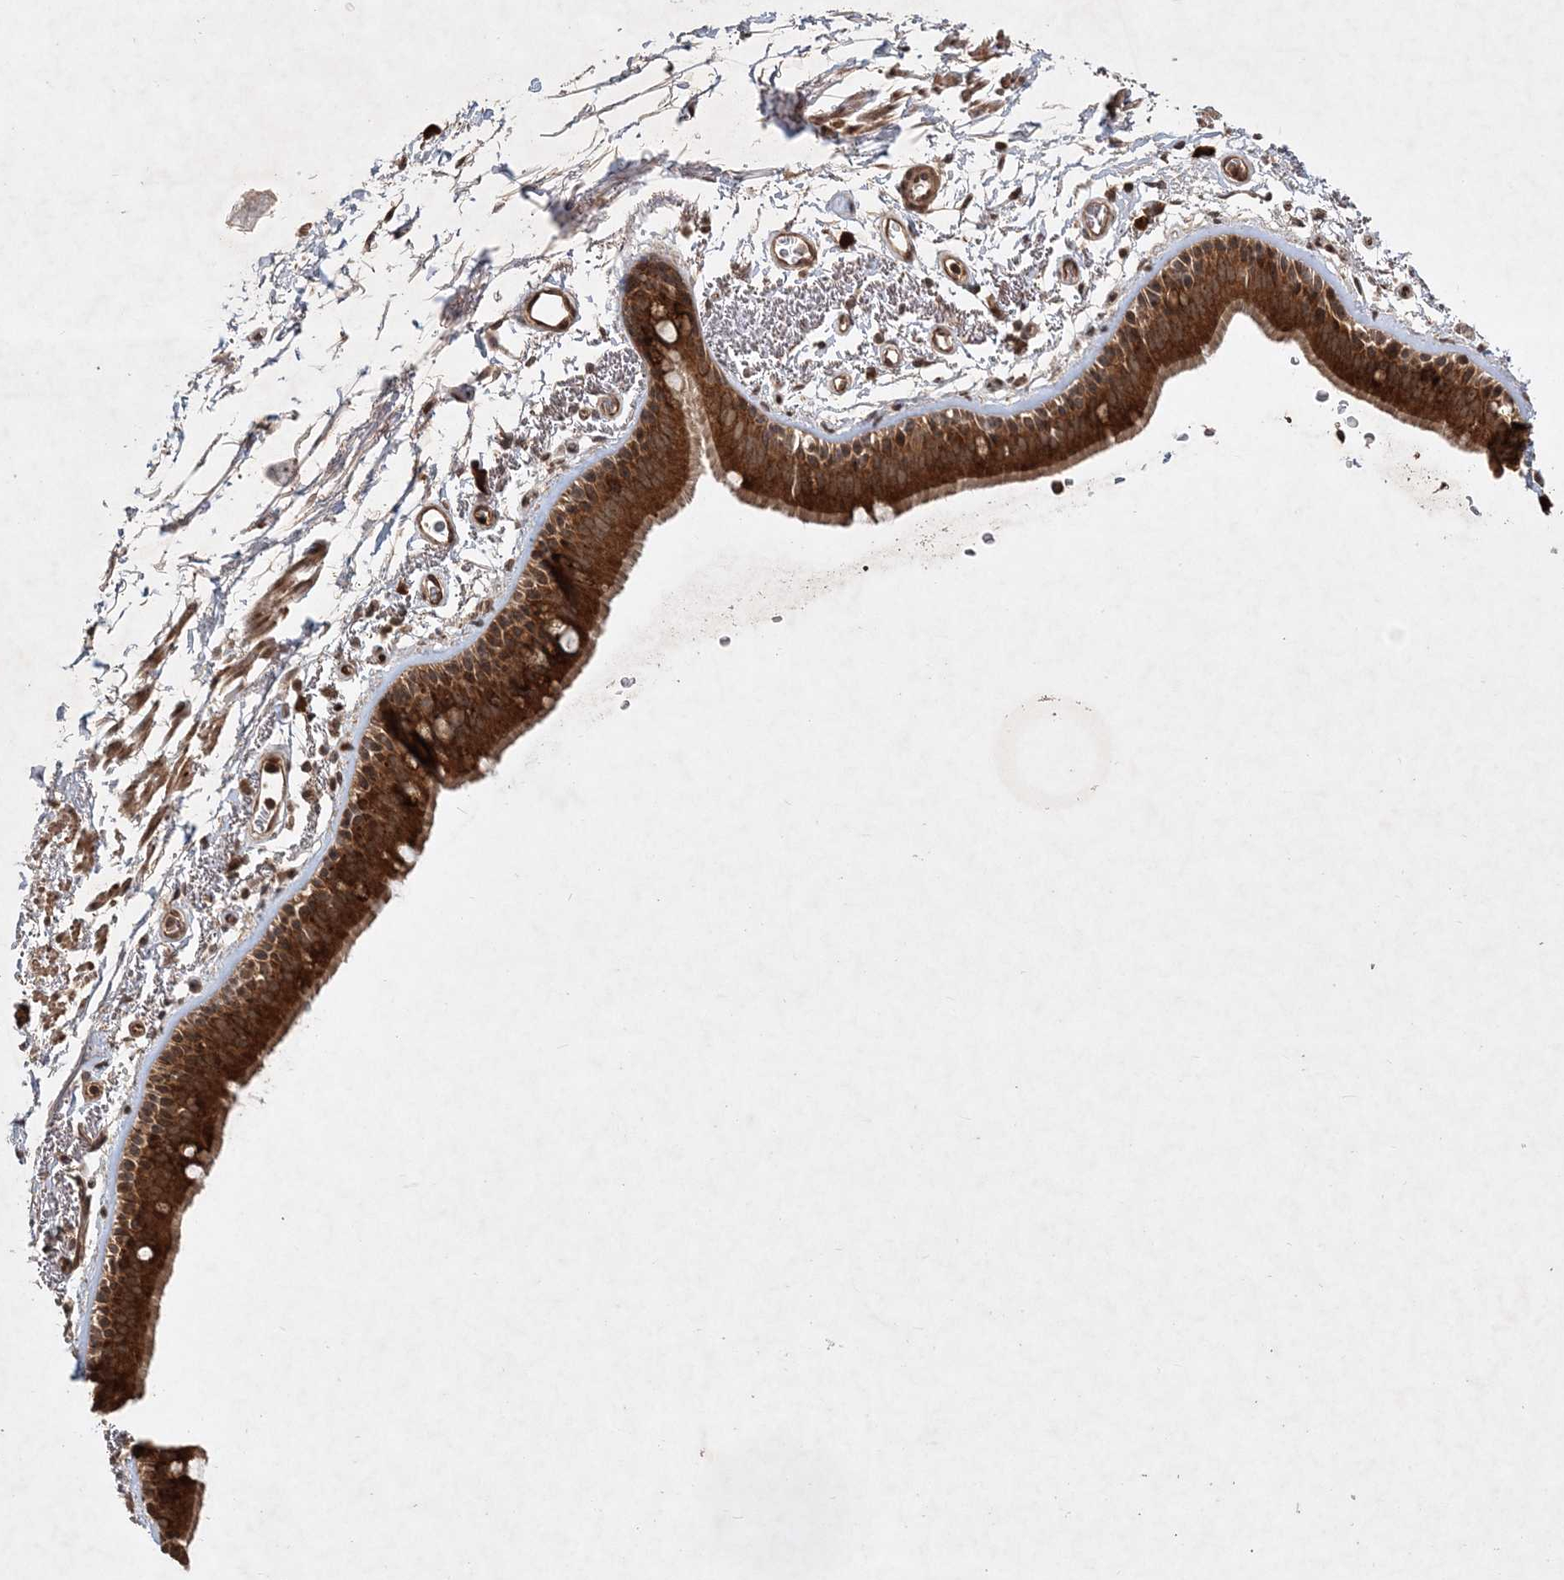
{"staining": {"intensity": "strong", "quantity": ">75%", "location": "cytoplasmic/membranous"}, "tissue": "bronchus", "cell_type": "Respiratory epithelial cells", "image_type": "normal", "snomed": [{"axis": "morphology", "description": "Normal tissue, NOS"}, {"axis": "topography", "description": "Lymph node"}, {"axis": "topography", "description": "Bronchus"}], "caption": "Respiratory epithelial cells display high levels of strong cytoplasmic/membranous expression in approximately >75% of cells in benign bronchus. (DAB IHC, brown staining for protein, blue staining for nuclei).", "gene": "UBR3", "patient": {"sex": "female", "age": 70}}